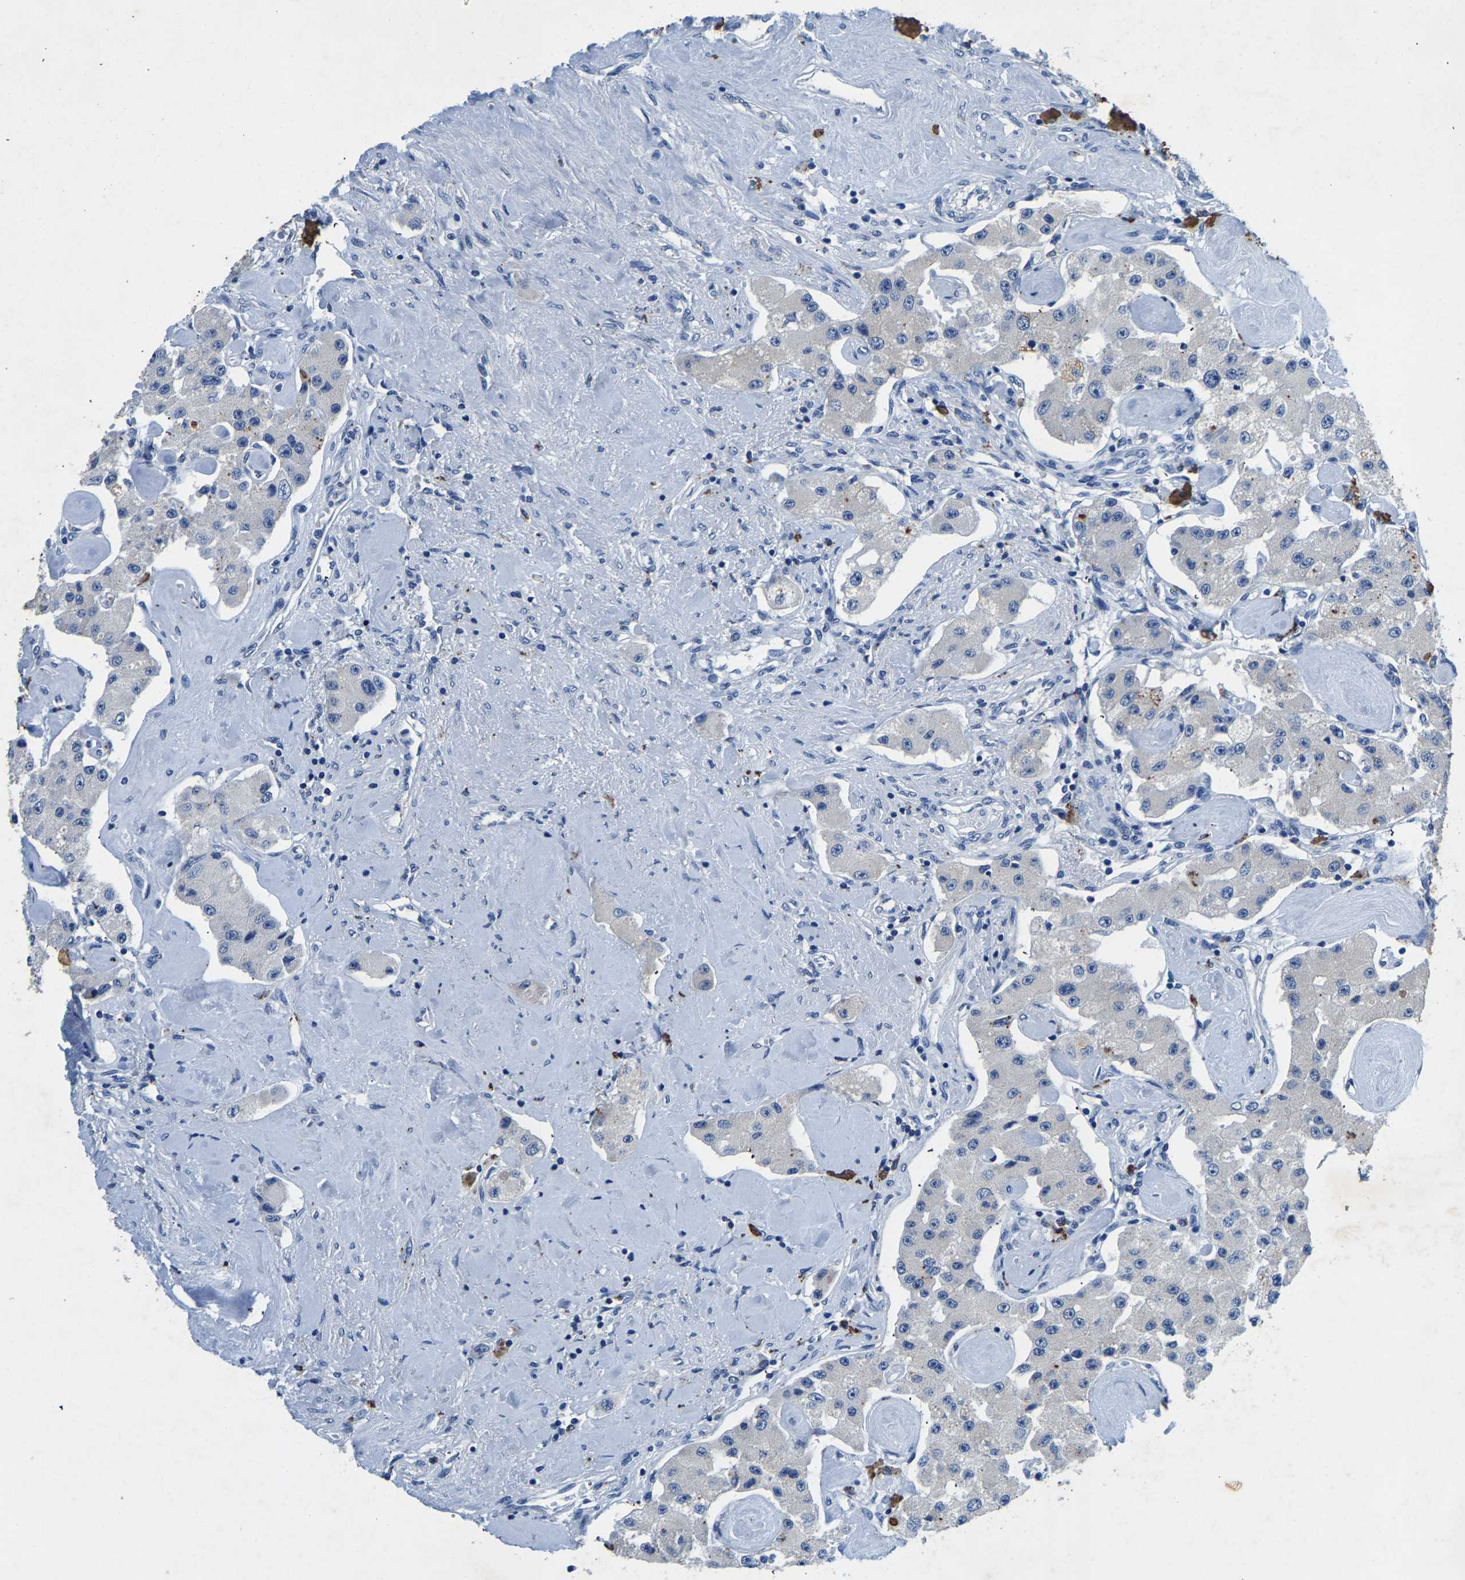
{"staining": {"intensity": "negative", "quantity": "none", "location": "none"}, "tissue": "carcinoid", "cell_type": "Tumor cells", "image_type": "cancer", "snomed": [{"axis": "morphology", "description": "Carcinoid, malignant, NOS"}, {"axis": "topography", "description": "Pancreas"}], "caption": "DAB immunohistochemical staining of human carcinoid (malignant) exhibits no significant staining in tumor cells.", "gene": "UBN2", "patient": {"sex": "male", "age": 41}}